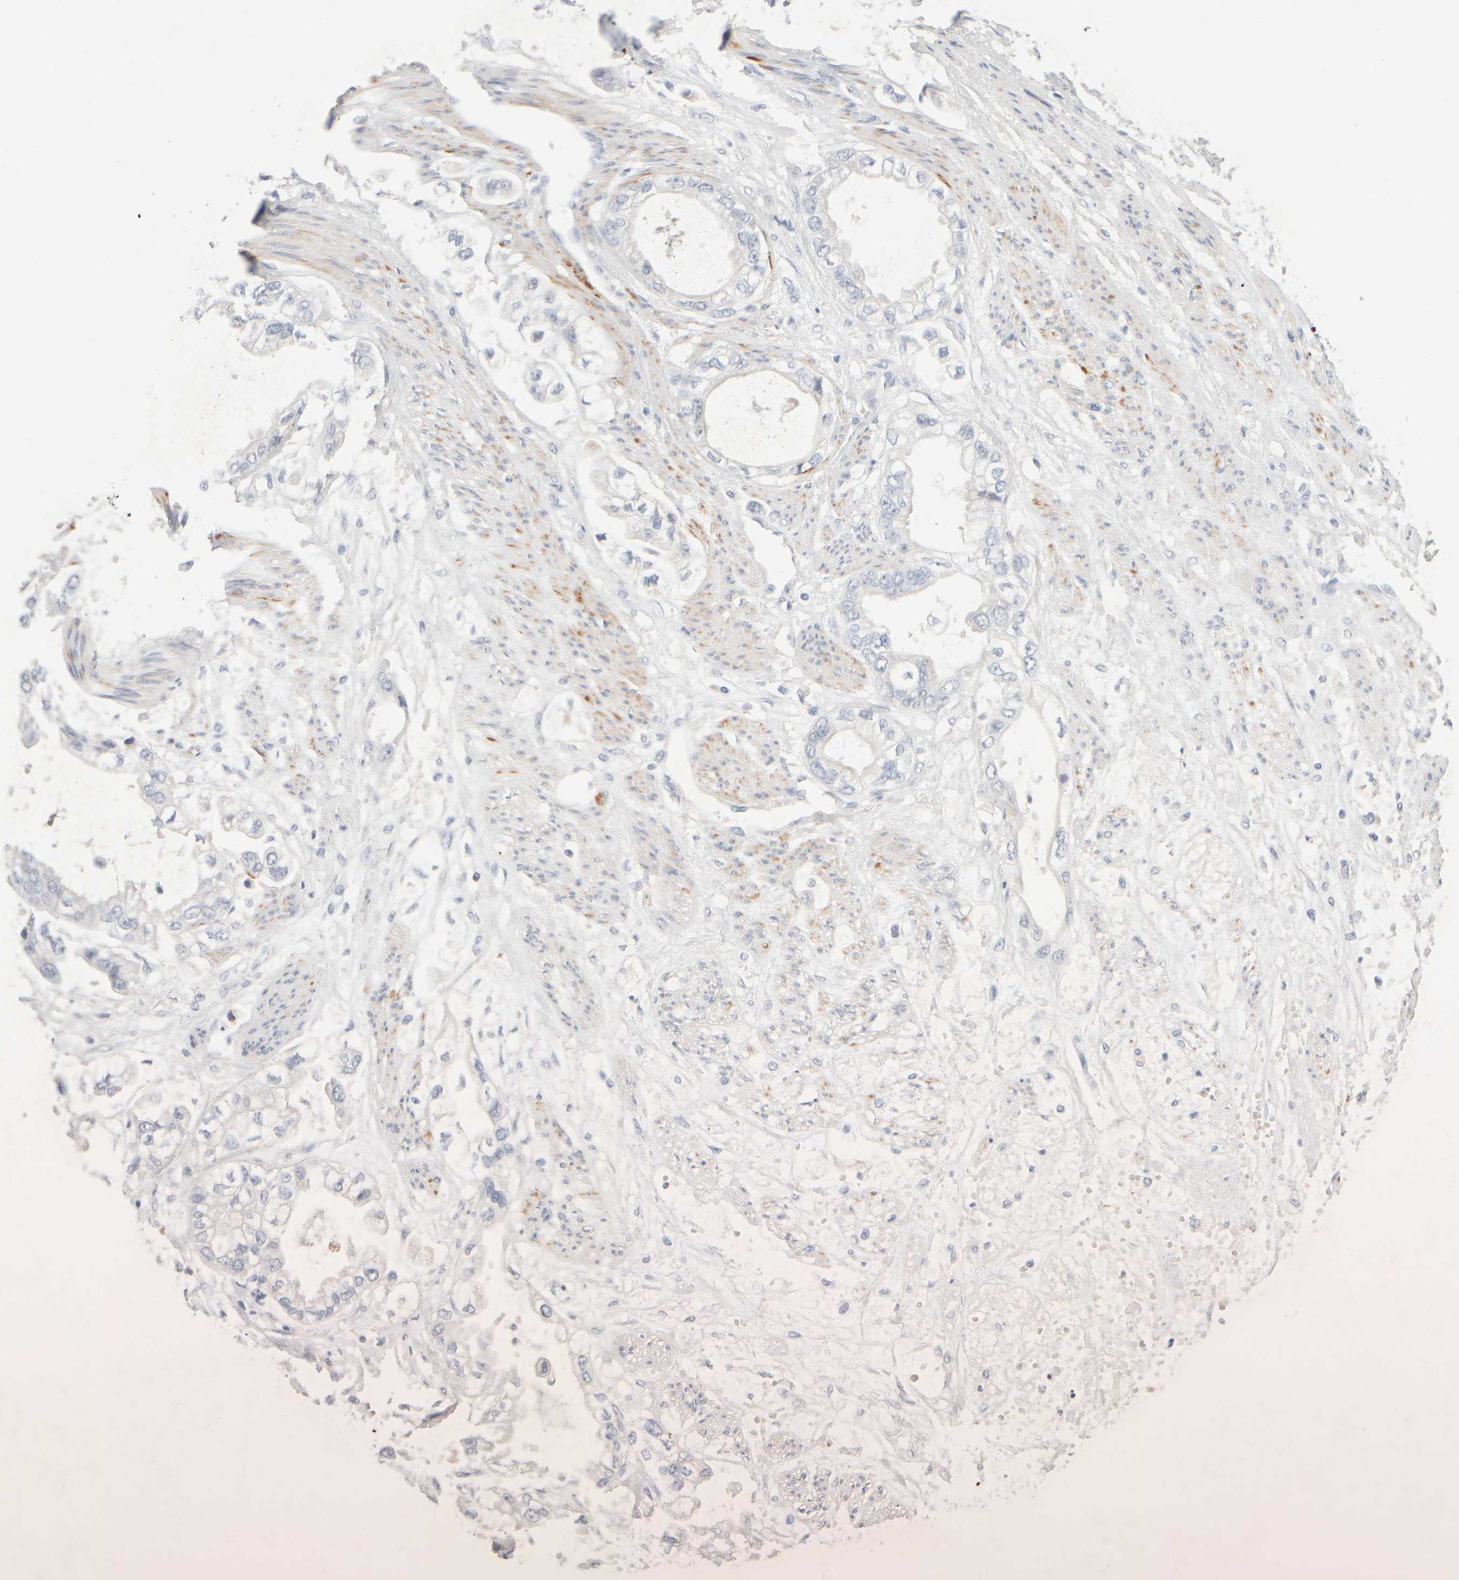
{"staining": {"intensity": "negative", "quantity": "none", "location": "none"}, "tissue": "stomach cancer", "cell_type": "Tumor cells", "image_type": "cancer", "snomed": [{"axis": "morphology", "description": "Adenocarcinoma, NOS"}, {"axis": "topography", "description": "Stomach"}], "caption": "The micrograph exhibits no significant expression in tumor cells of stomach cancer.", "gene": "ZNF112", "patient": {"sex": "male", "age": 62}}